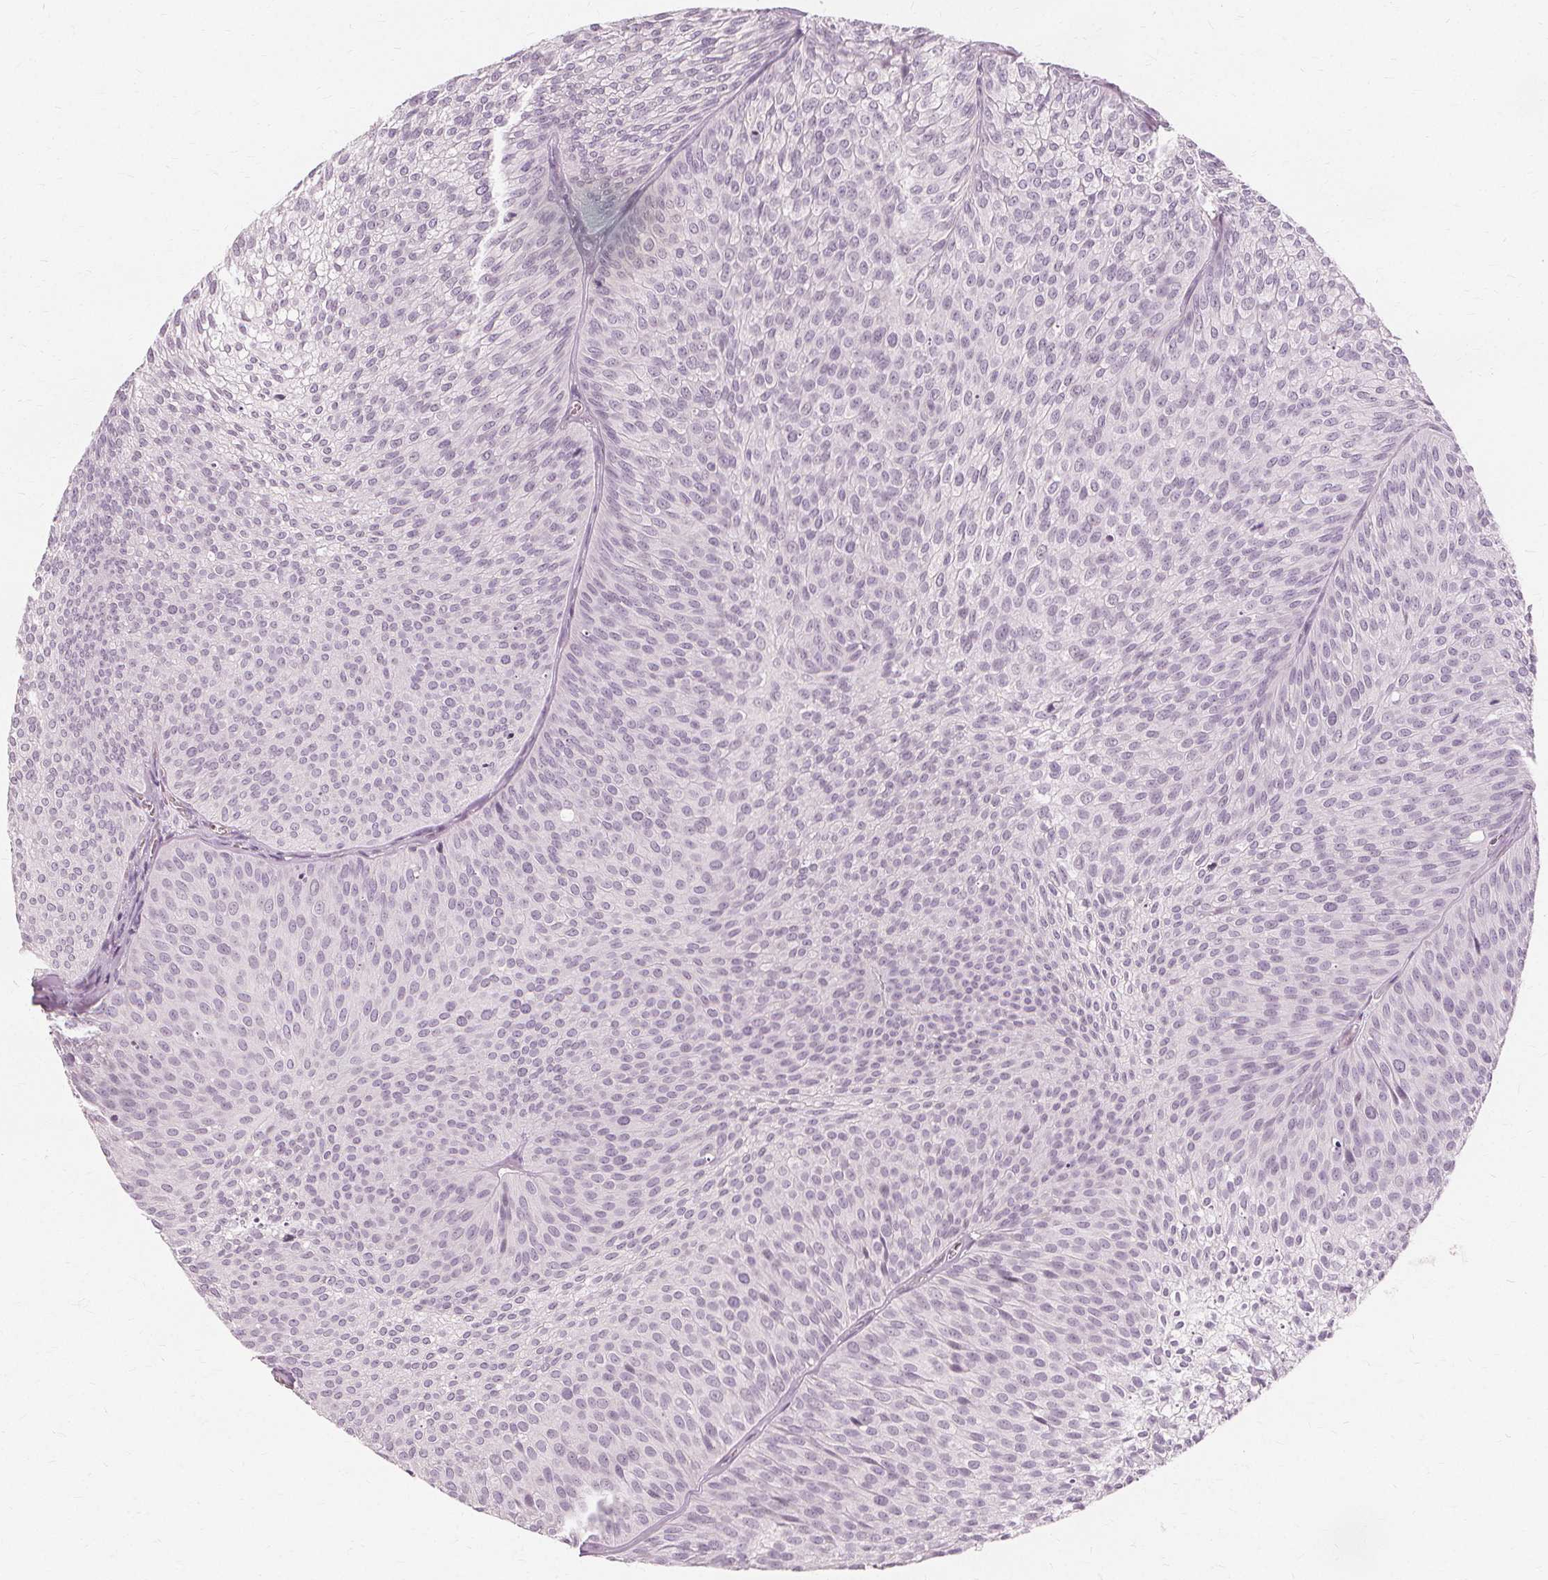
{"staining": {"intensity": "negative", "quantity": "none", "location": "none"}, "tissue": "urothelial cancer", "cell_type": "Tumor cells", "image_type": "cancer", "snomed": [{"axis": "morphology", "description": "Urothelial carcinoma, Low grade"}, {"axis": "topography", "description": "Urinary bladder"}], "caption": "IHC of human urothelial cancer reveals no expression in tumor cells.", "gene": "NXPE1", "patient": {"sex": "male", "age": 91}}